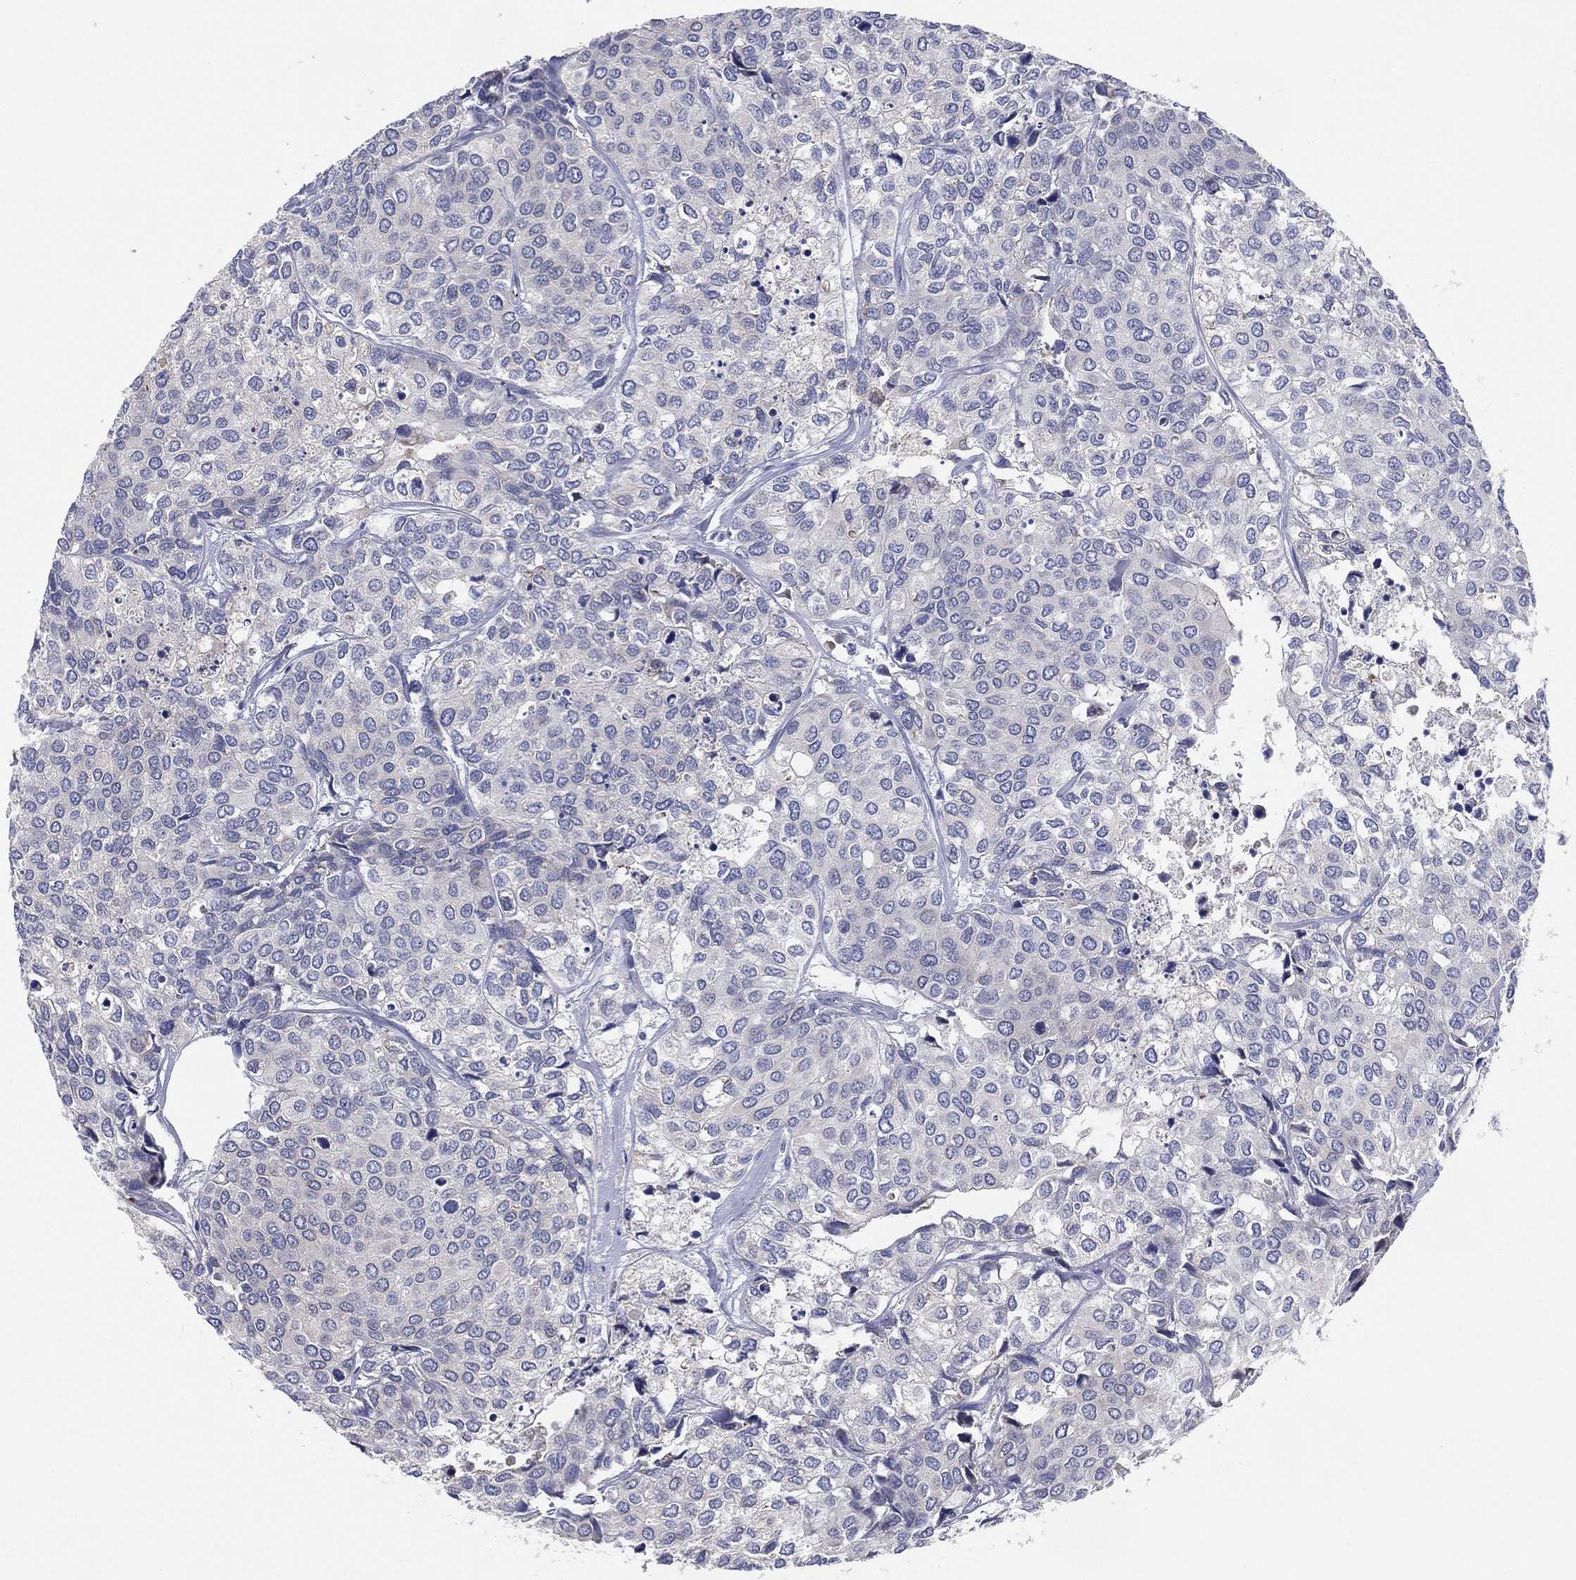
{"staining": {"intensity": "negative", "quantity": "none", "location": "none"}, "tissue": "urothelial cancer", "cell_type": "Tumor cells", "image_type": "cancer", "snomed": [{"axis": "morphology", "description": "Urothelial carcinoma, High grade"}, {"axis": "topography", "description": "Urinary bladder"}], "caption": "Immunohistochemical staining of human urothelial cancer demonstrates no significant positivity in tumor cells. (DAB (3,3'-diaminobenzidine) IHC with hematoxylin counter stain).", "gene": "TMEM40", "patient": {"sex": "male", "age": 73}}